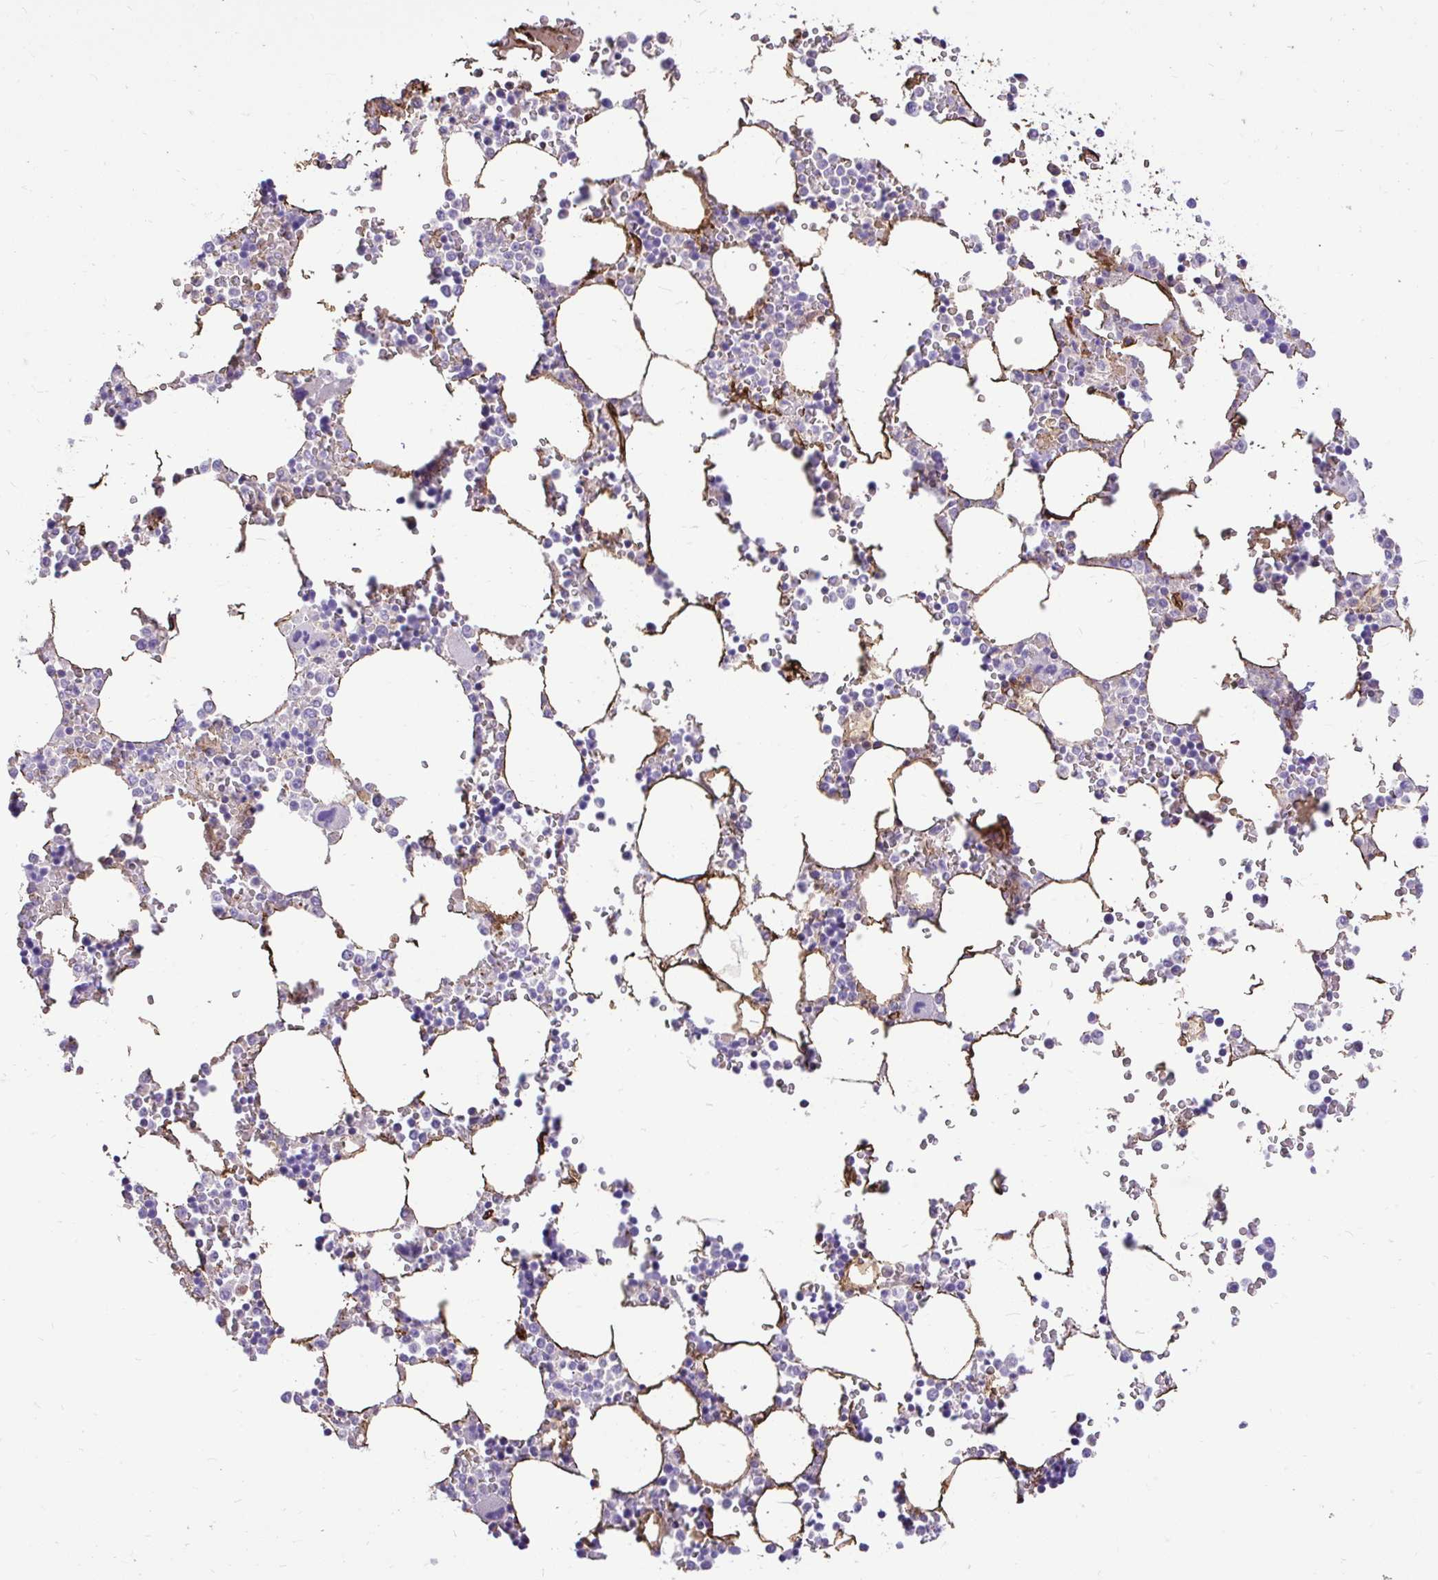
{"staining": {"intensity": "negative", "quantity": "none", "location": "none"}, "tissue": "bone marrow", "cell_type": "Hematopoietic cells", "image_type": "normal", "snomed": [{"axis": "morphology", "description": "Normal tissue, NOS"}, {"axis": "topography", "description": "Bone marrow"}], "caption": "Immunohistochemistry of normal bone marrow reveals no positivity in hematopoietic cells.", "gene": "PTPRK", "patient": {"sex": "male", "age": 64}}